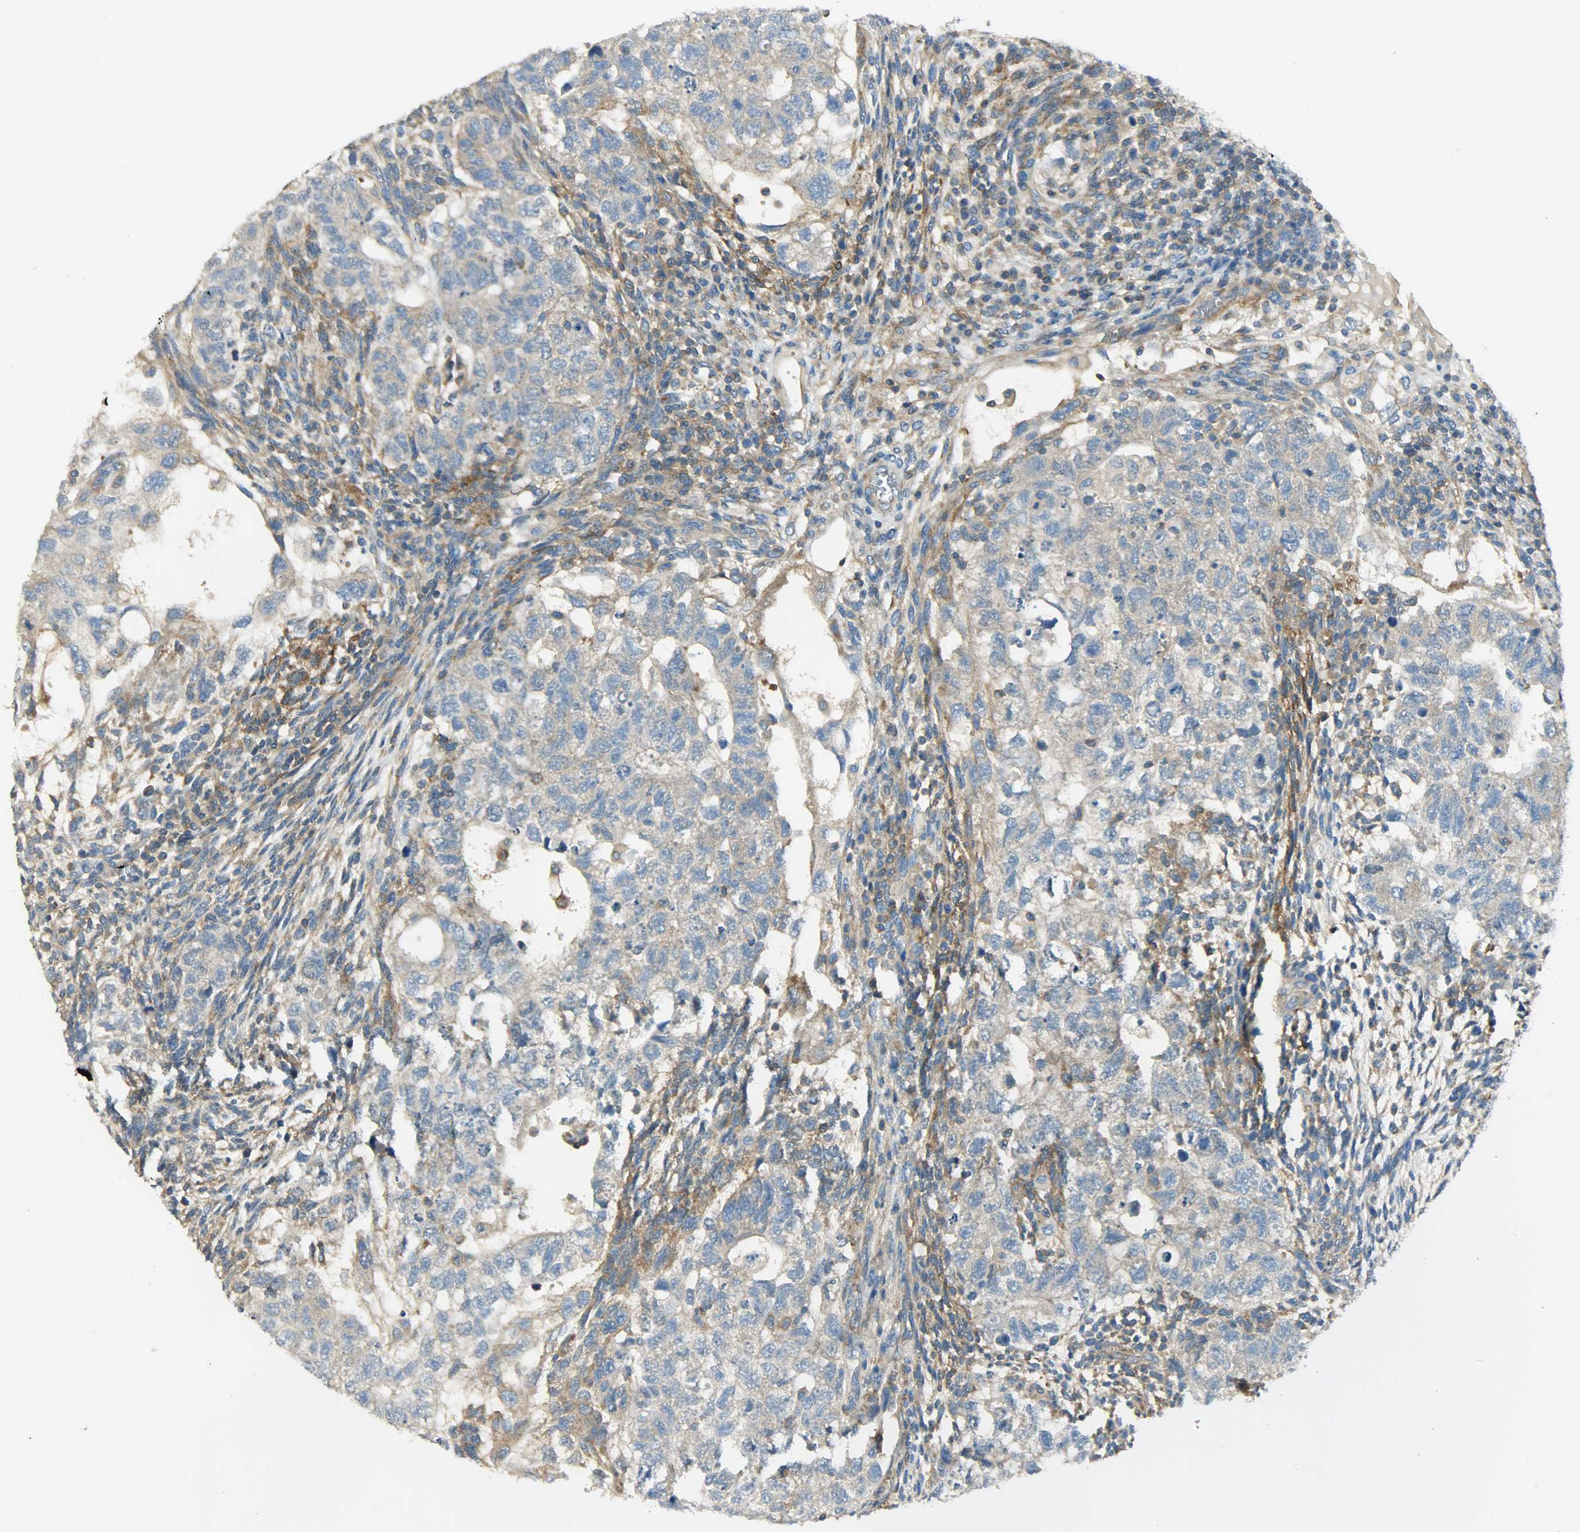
{"staining": {"intensity": "weak", "quantity": ">75%", "location": "cytoplasmic/membranous"}, "tissue": "testis cancer", "cell_type": "Tumor cells", "image_type": "cancer", "snomed": [{"axis": "morphology", "description": "Normal tissue, NOS"}, {"axis": "morphology", "description": "Carcinoma, Embryonal, NOS"}, {"axis": "topography", "description": "Testis"}], "caption": "Immunohistochemistry of embryonal carcinoma (testis) reveals low levels of weak cytoplasmic/membranous staining in about >75% of tumor cells. Immunohistochemistry (ihc) stains the protein of interest in brown and the nuclei are stained blue.", "gene": "TSC22D2", "patient": {"sex": "male", "age": 36}}